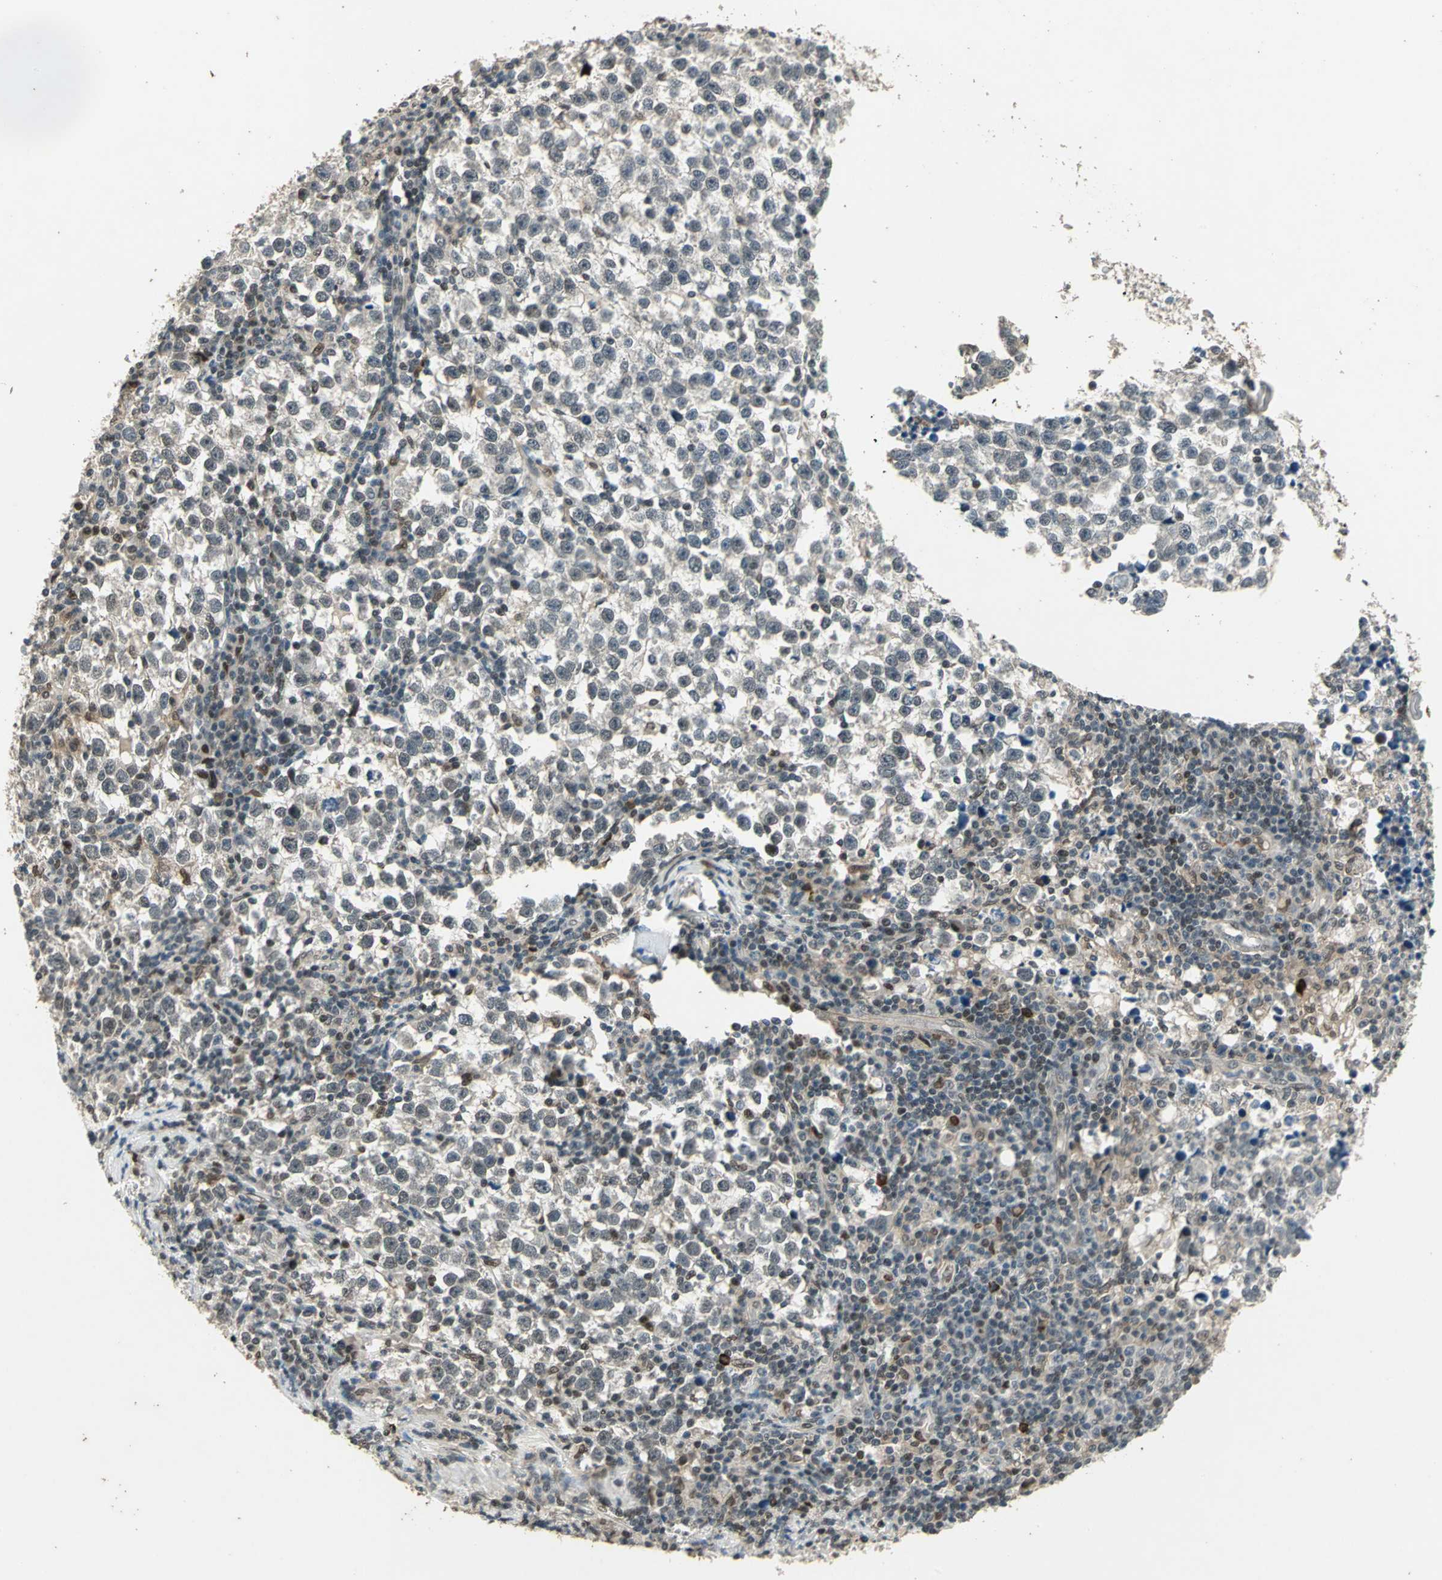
{"staining": {"intensity": "negative", "quantity": "none", "location": "none"}, "tissue": "testis cancer", "cell_type": "Tumor cells", "image_type": "cancer", "snomed": [{"axis": "morphology", "description": "Seminoma, NOS"}, {"axis": "topography", "description": "Testis"}], "caption": "Immunohistochemical staining of human testis seminoma displays no significant expression in tumor cells.", "gene": "RAD17", "patient": {"sex": "male", "age": 43}}